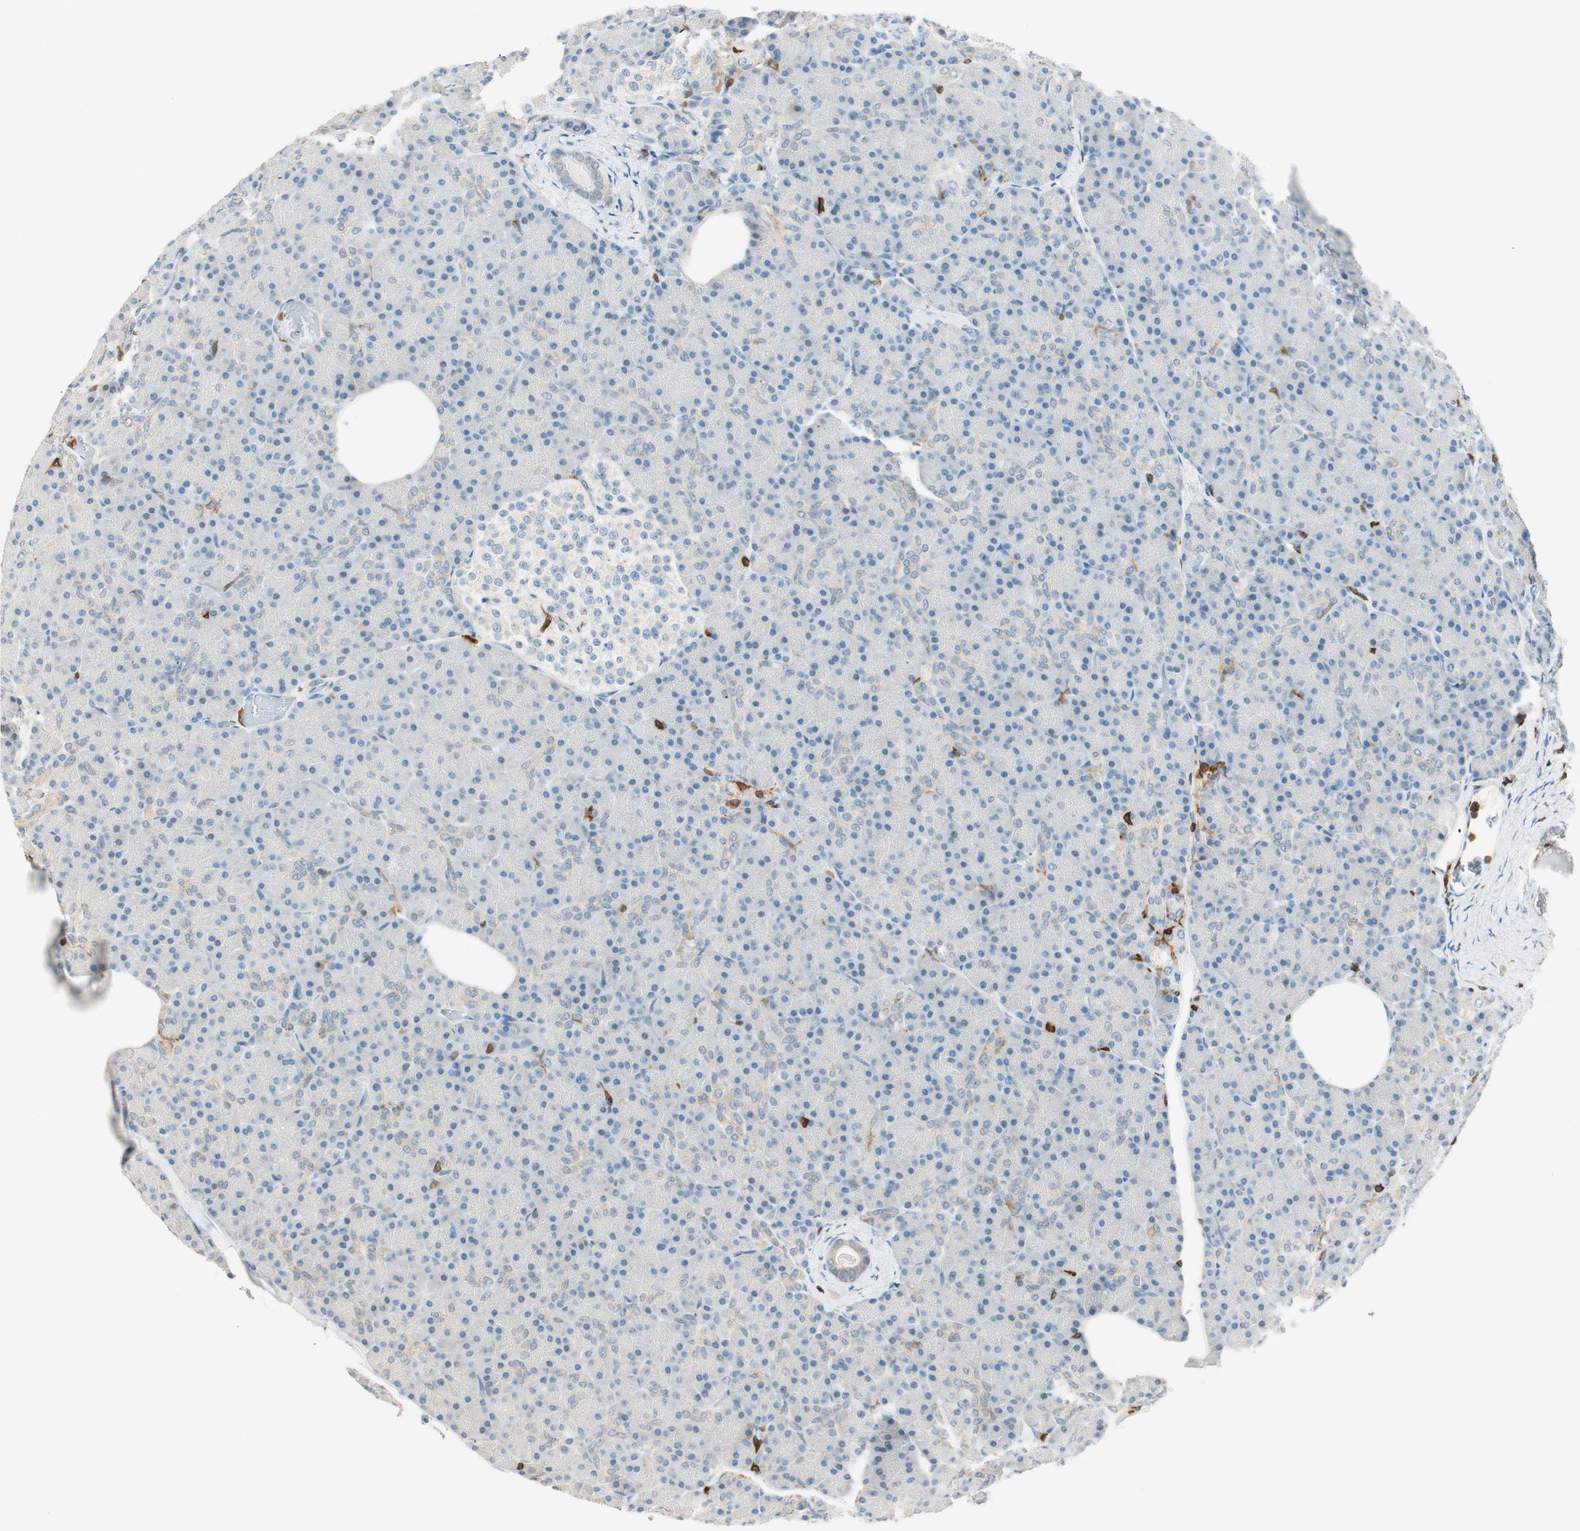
{"staining": {"intensity": "weak", "quantity": "25%-75%", "location": "cytoplasmic/membranous,nuclear"}, "tissue": "pancreas", "cell_type": "Exocrine glandular cells", "image_type": "normal", "snomed": [{"axis": "morphology", "description": "Normal tissue, NOS"}, {"axis": "topography", "description": "Pancreas"}], "caption": "A brown stain shows weak cytoplasmic/membranous,nuclear positivity of a protein in exocrine glandular cells of unremarkable pancreas. Nuclei are stained in blue.", "gene": "HPGD", "patient": {"sex": "female", "age": 43}}